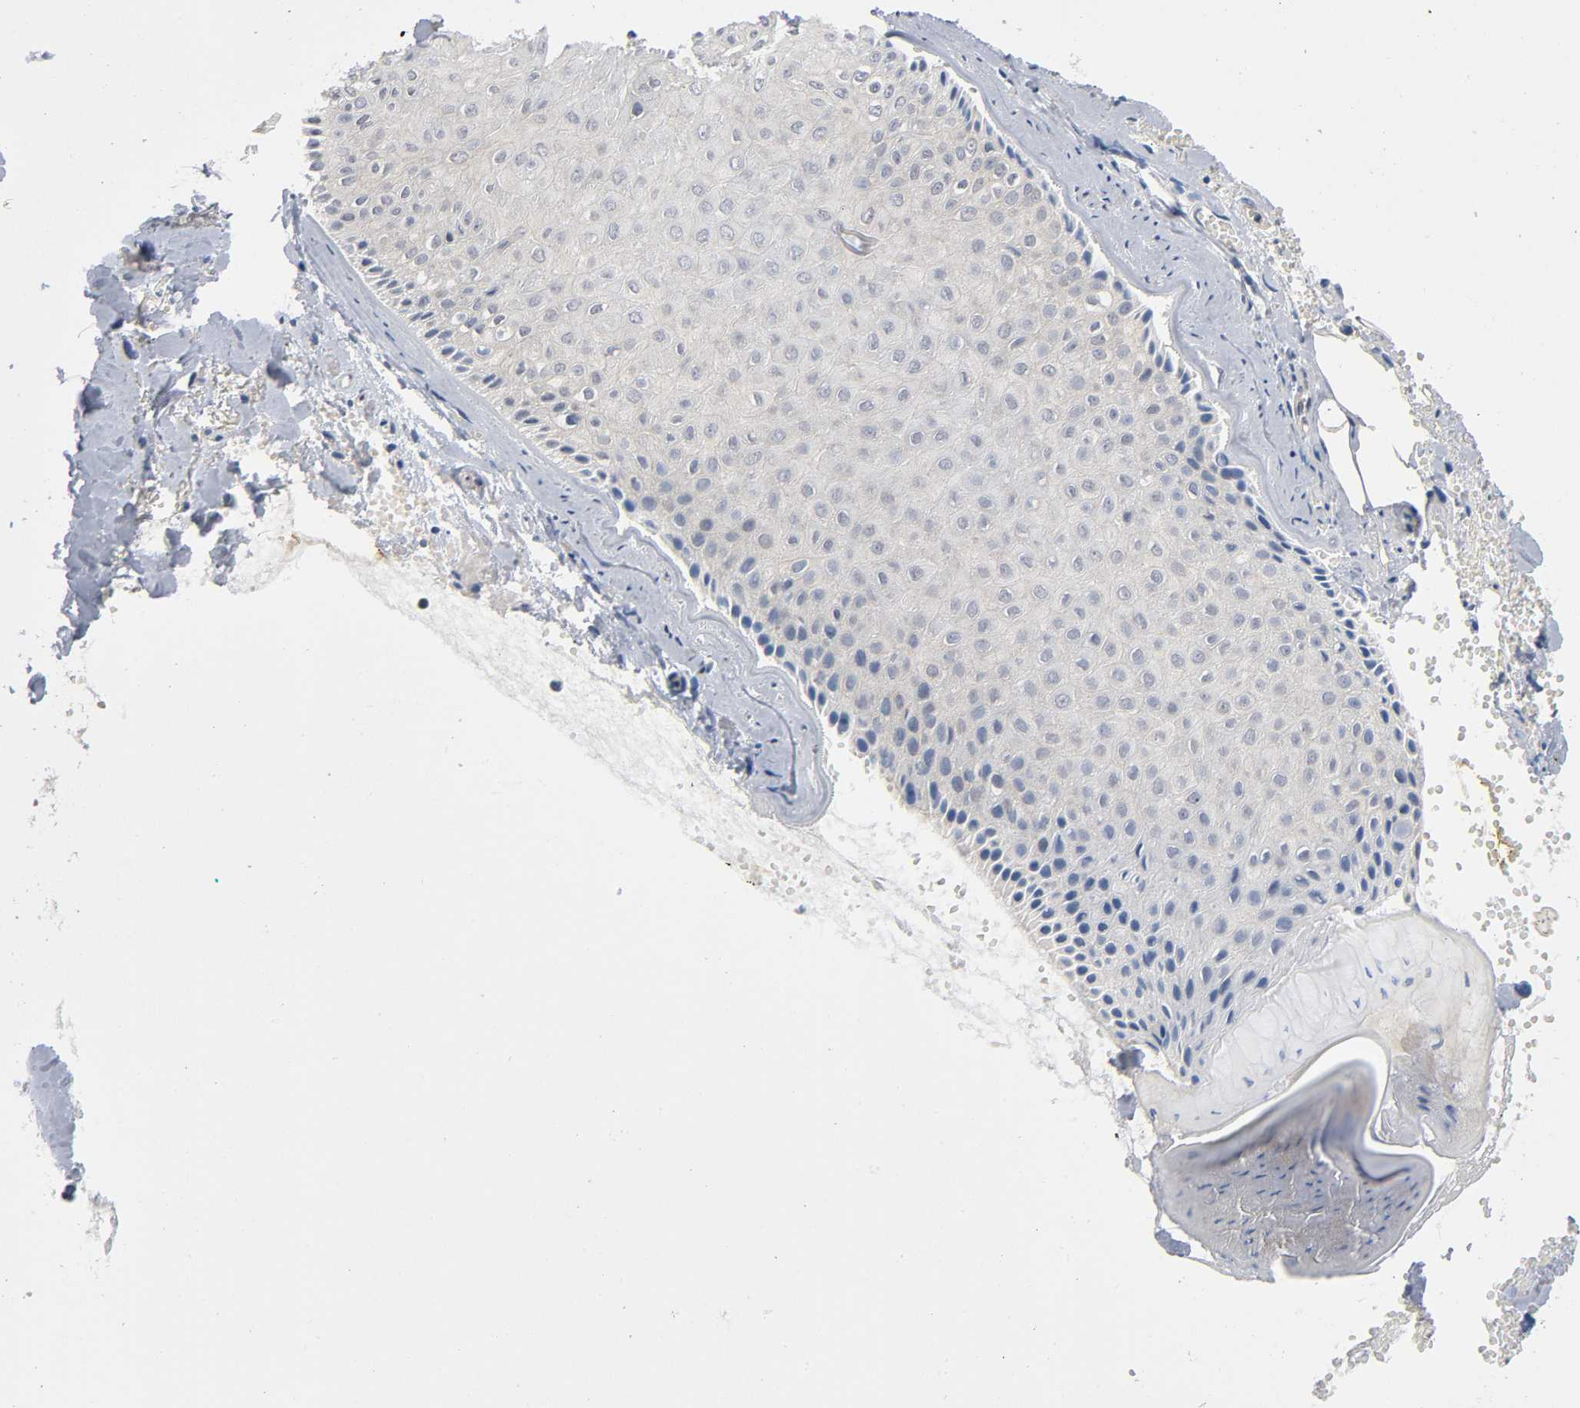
{"staining": {"intensity": "weak", "quantity": ">75%", "location": "cytoplasmic/membranous"}, "tissue": "skin cancer", "cell_type": "Tumor cells", "image_type": "cancer", "snomed": [{"axis": "morphology", "description": "Basal cell carcinoma"}, {"axis": "topography", "description": "Skin"}], "caption": "Protein staining of skin basal cell carcinoma tissue exhibits weak cytoplasmic/membranous staining in about >75% of tumor cells.", "gene": "MAPK8", "patient": {"sex": "male", "age": 84}}